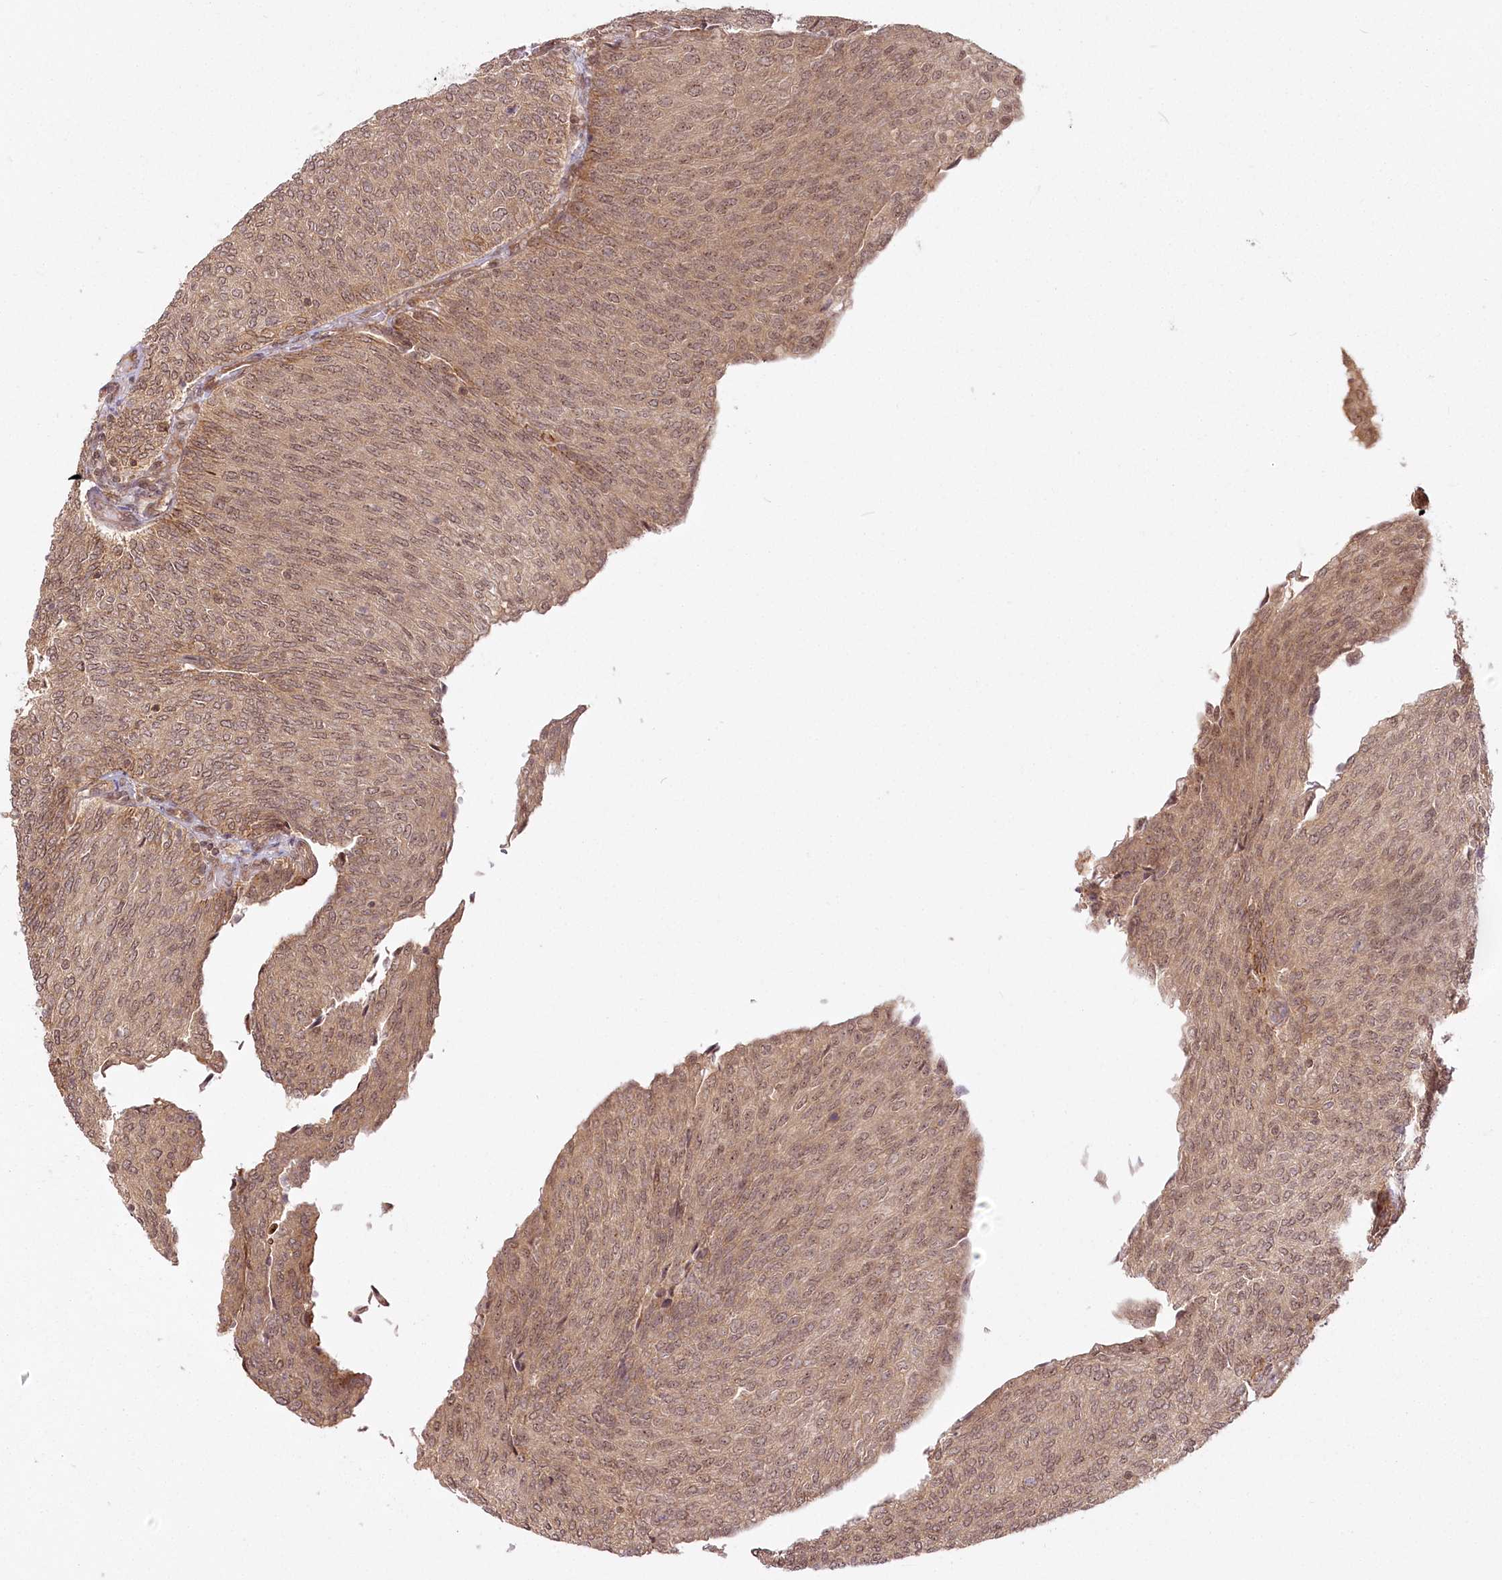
{"staining": {"intensity": "moderate", "quantity": ">75%", "location": "cytoplasmic/membranous,nuclear"}, "tissue": "urothelial cancer", "cell_type": "Tumor cells", "image_type": "cancer", "snomed": [{"axis": "morphology", "description": "Urothelial carcinoma, Low grade"}, {"axis": "topography", "description": "Urinary bladder"}], "caption": "This is an image of immunohistochemistry (IHC) staining of urothelial cancer, which shows moderate staining in the cytoplasmic/membranous and nuclear of tumor cells.", "gene": "R3HDM2", "patient": {"sex": "female", "age": 79}}